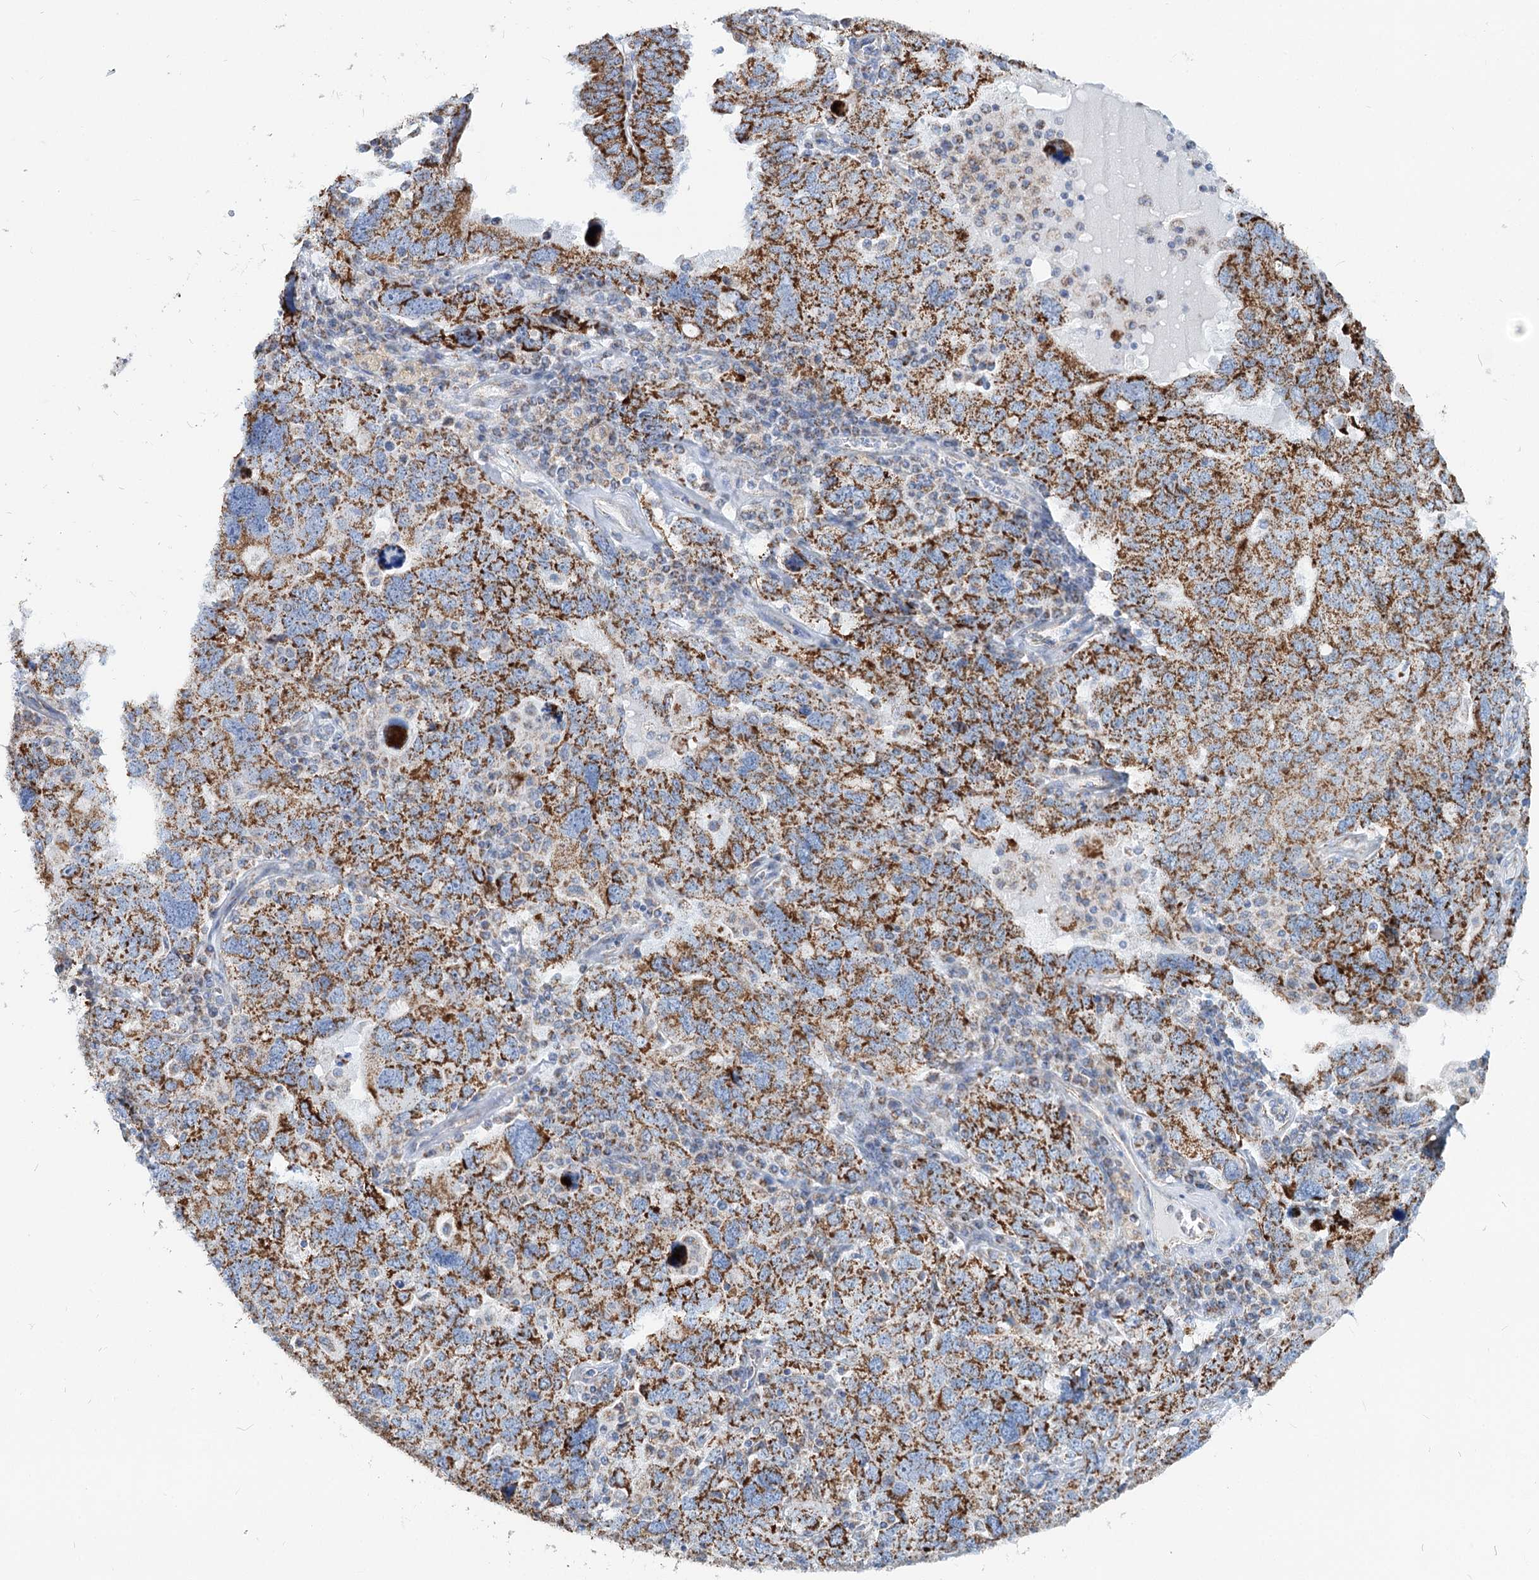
{"staining": {"intensity": "moderate", "quantity": ">75%", "location": "cytoplasmic/membranous"}, "tissue": "ovarian cancer", "cell_type": "Tumor cells", "image_type": "cancer", "snomed": [{"axis": "morphology", "description": "Carcinoma, endometroid"}, {"axis": "topography", "description": "Ovary"}], "caption": "Immunohistochemistry of human ovarian cancer (endometroid carcinoma) demonstrates medium levels of moderate cytoplasmic/membranous expression in approximately >75% of tumor cells.", "gene": "MCCC2", "patient": {"sex": "female", "age": 62}}